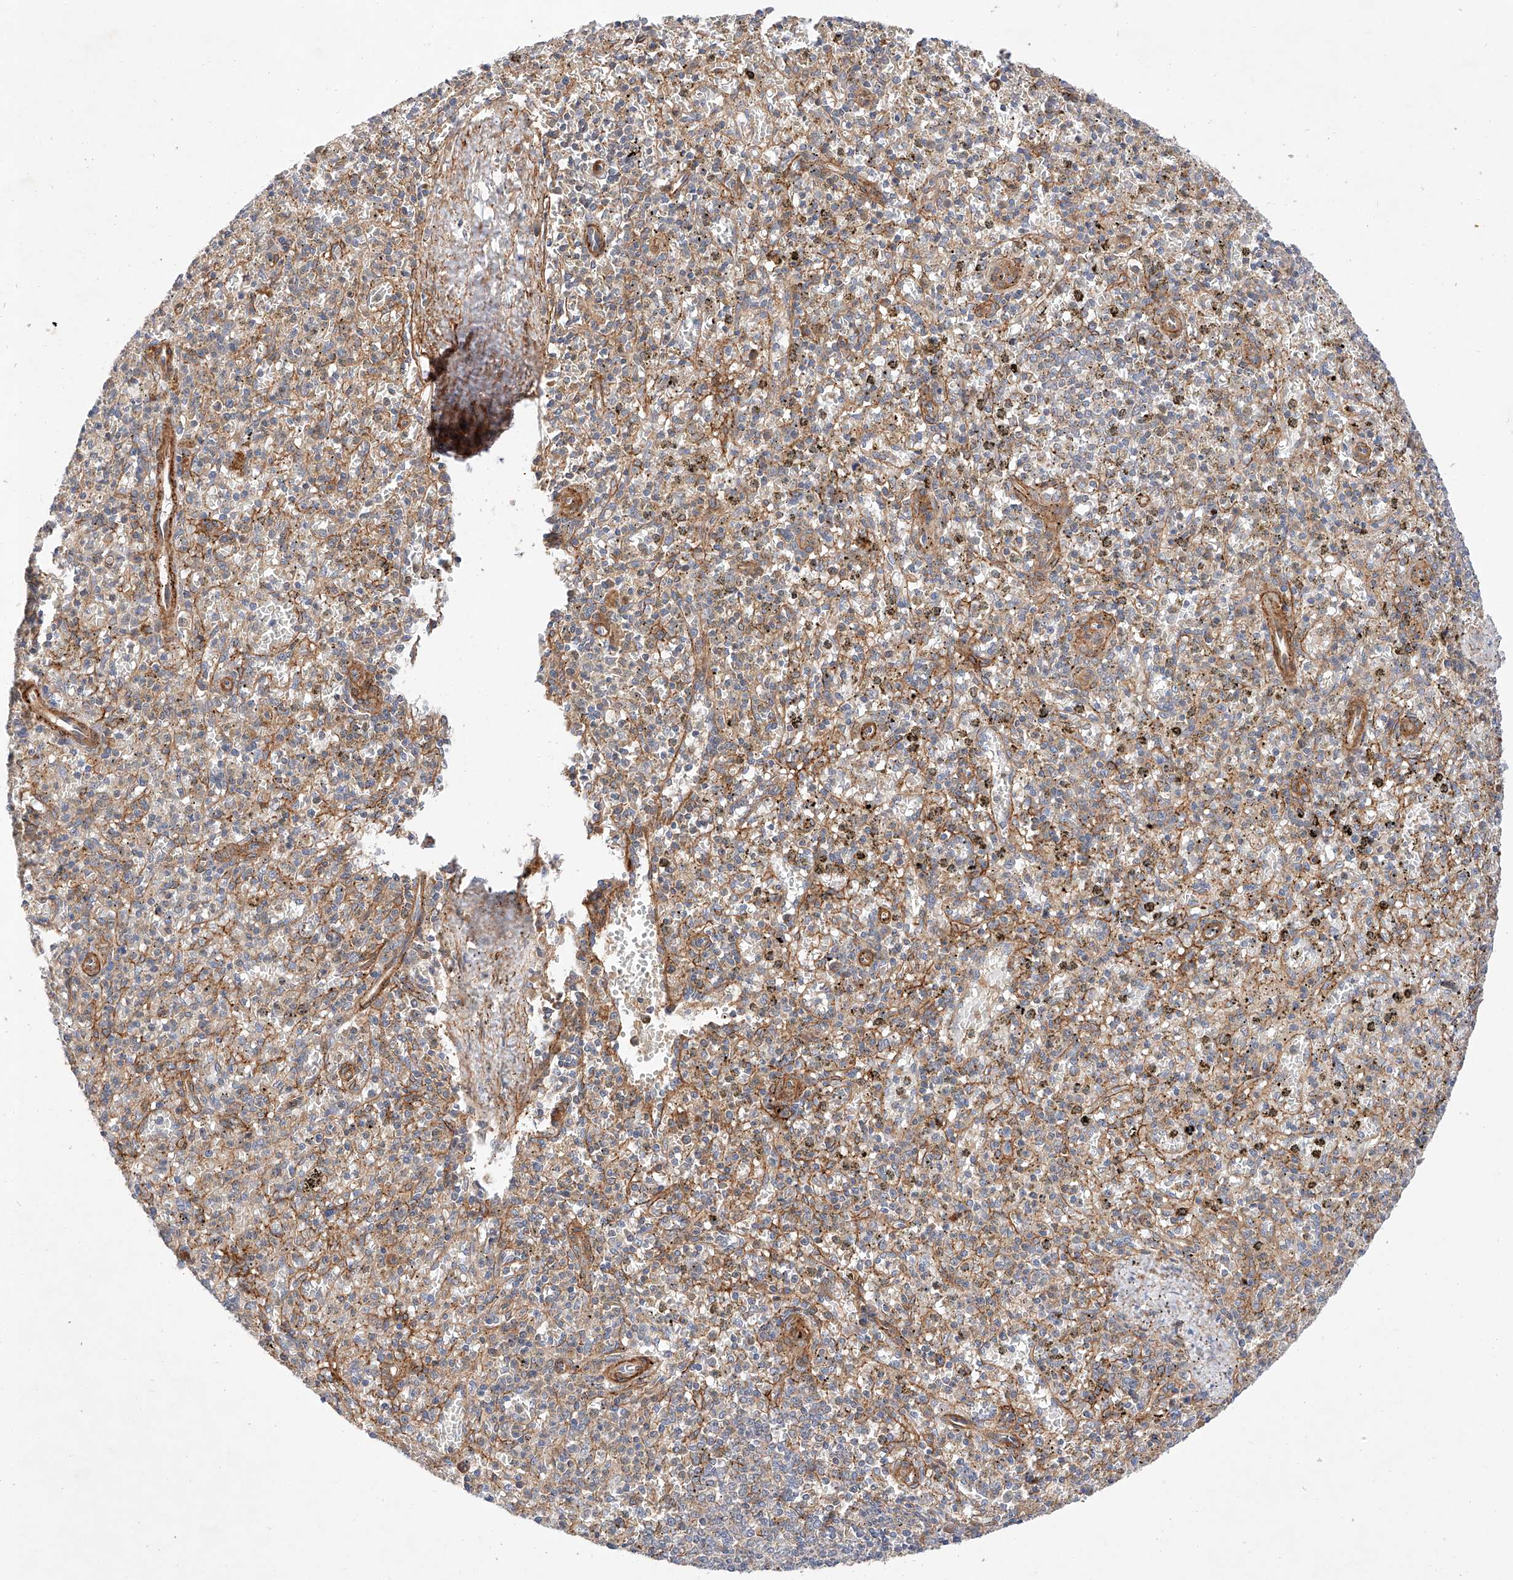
{"staining": {"intensity": "negative", "quantity": "none", "location": "none"}, "tissue": "spleen", "cell_type": "Cells in red pulp", "image_type": "normal", "snomed": [{"axis": "morphology", "description": "Normal tissue, NOS"}, {"axis": "topography", "description": "Spleen"}], "caption": "Cells in red pulp are negative for brown protein staining in normal spleen. (Brightfield microscopy of DAB (3,3'-diaminobenzidine) immunohistochemistry (IHC) at high magnification).", "gene": "RAB23", "patient": {"sex": "male", "age": 72}}